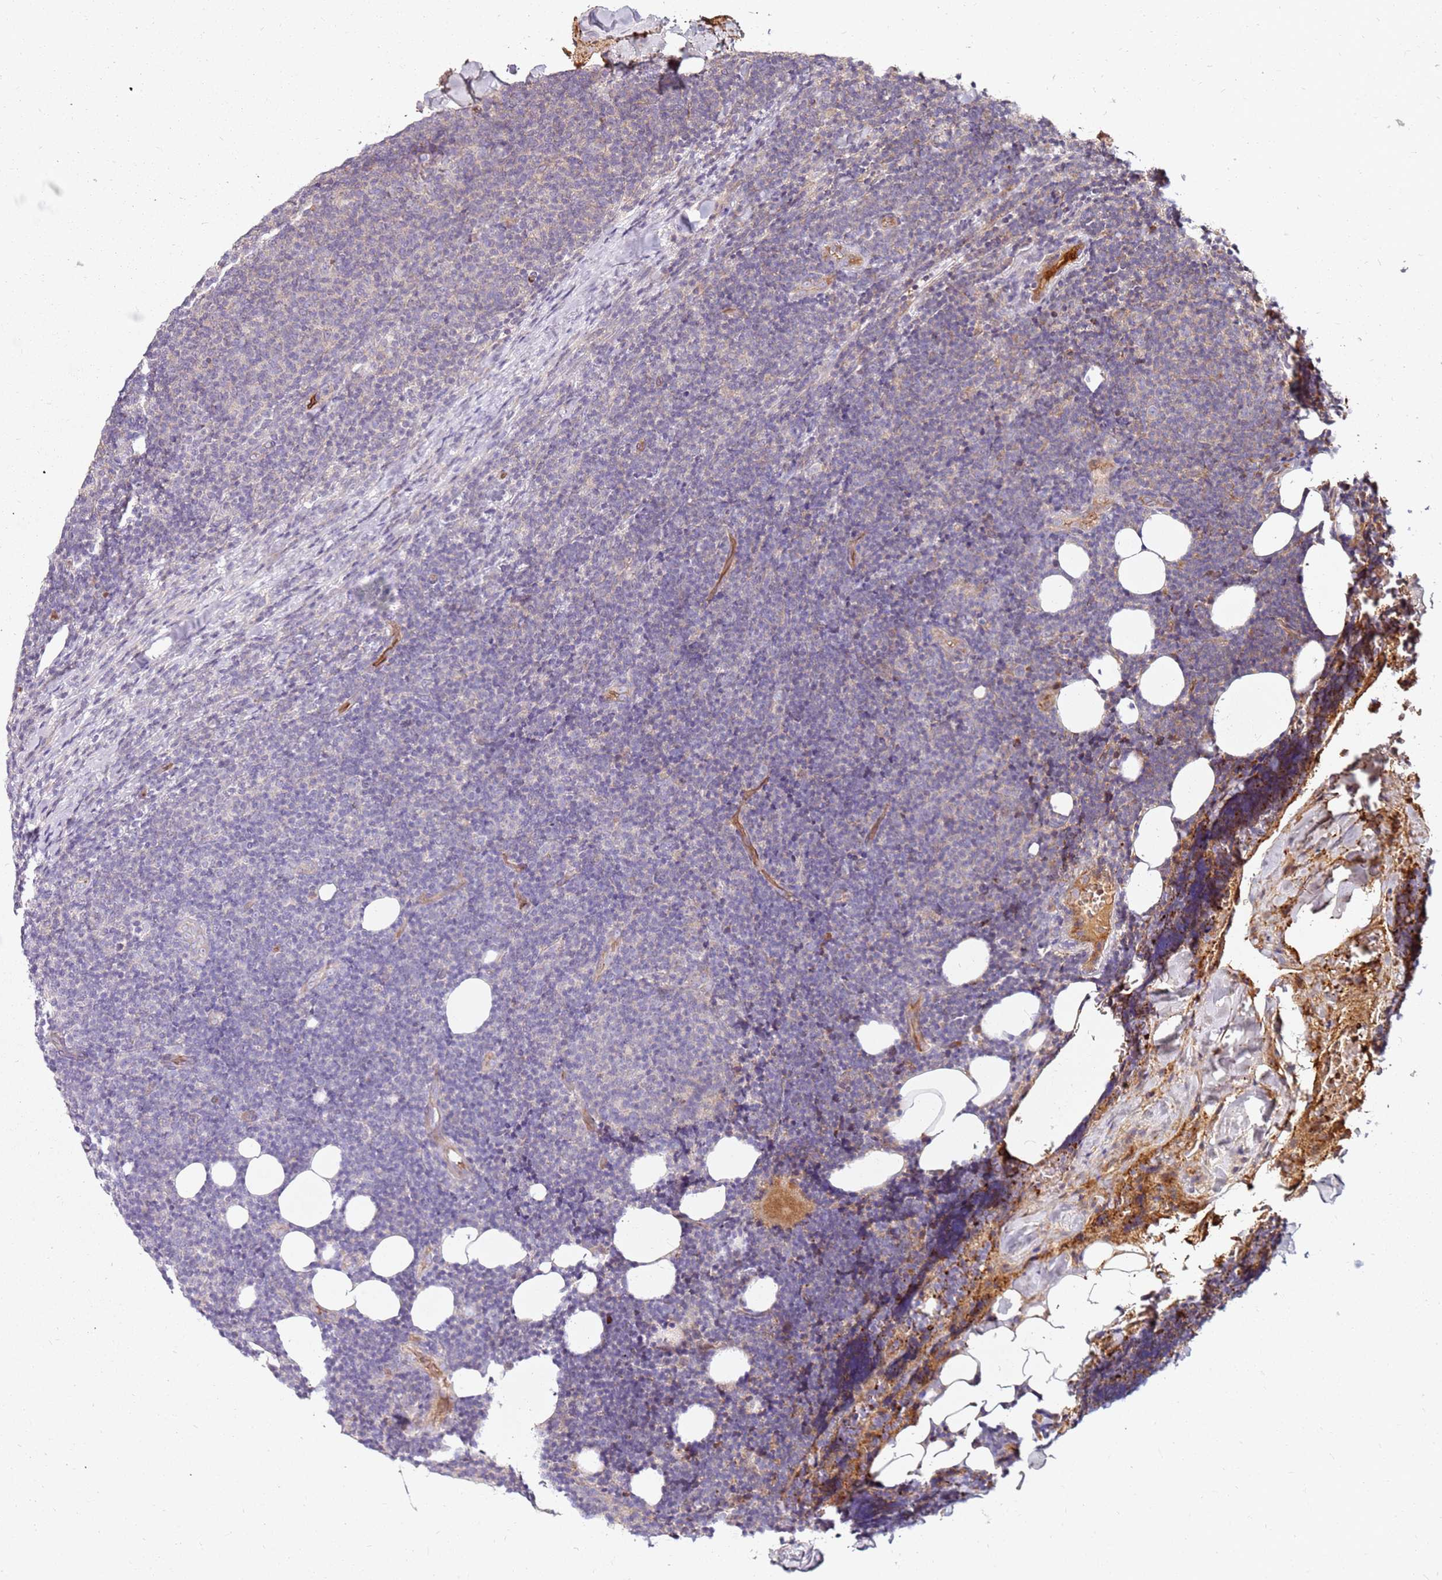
{"staining": {"intensity": "negative", "quantity": "none", "location": "none"}, "tissue": "lymphoma", "cell_type": "Tumor cells", "image_type": "cancer", "snomed": [{"axis": "morphology", "description": "Malignant lymphoma, non-Hodgkin's type, Low grade"}, {"axis": "topography", "description": "Lymph node"}], "caption": "Tumor cells are negative for protein expression in human malignant lymphoma, non-Hodgkin's type (low-grade). Nuclei are stained in blue.", "gene": "RNF11", "patient": {"sex": "male", "age": 66}}